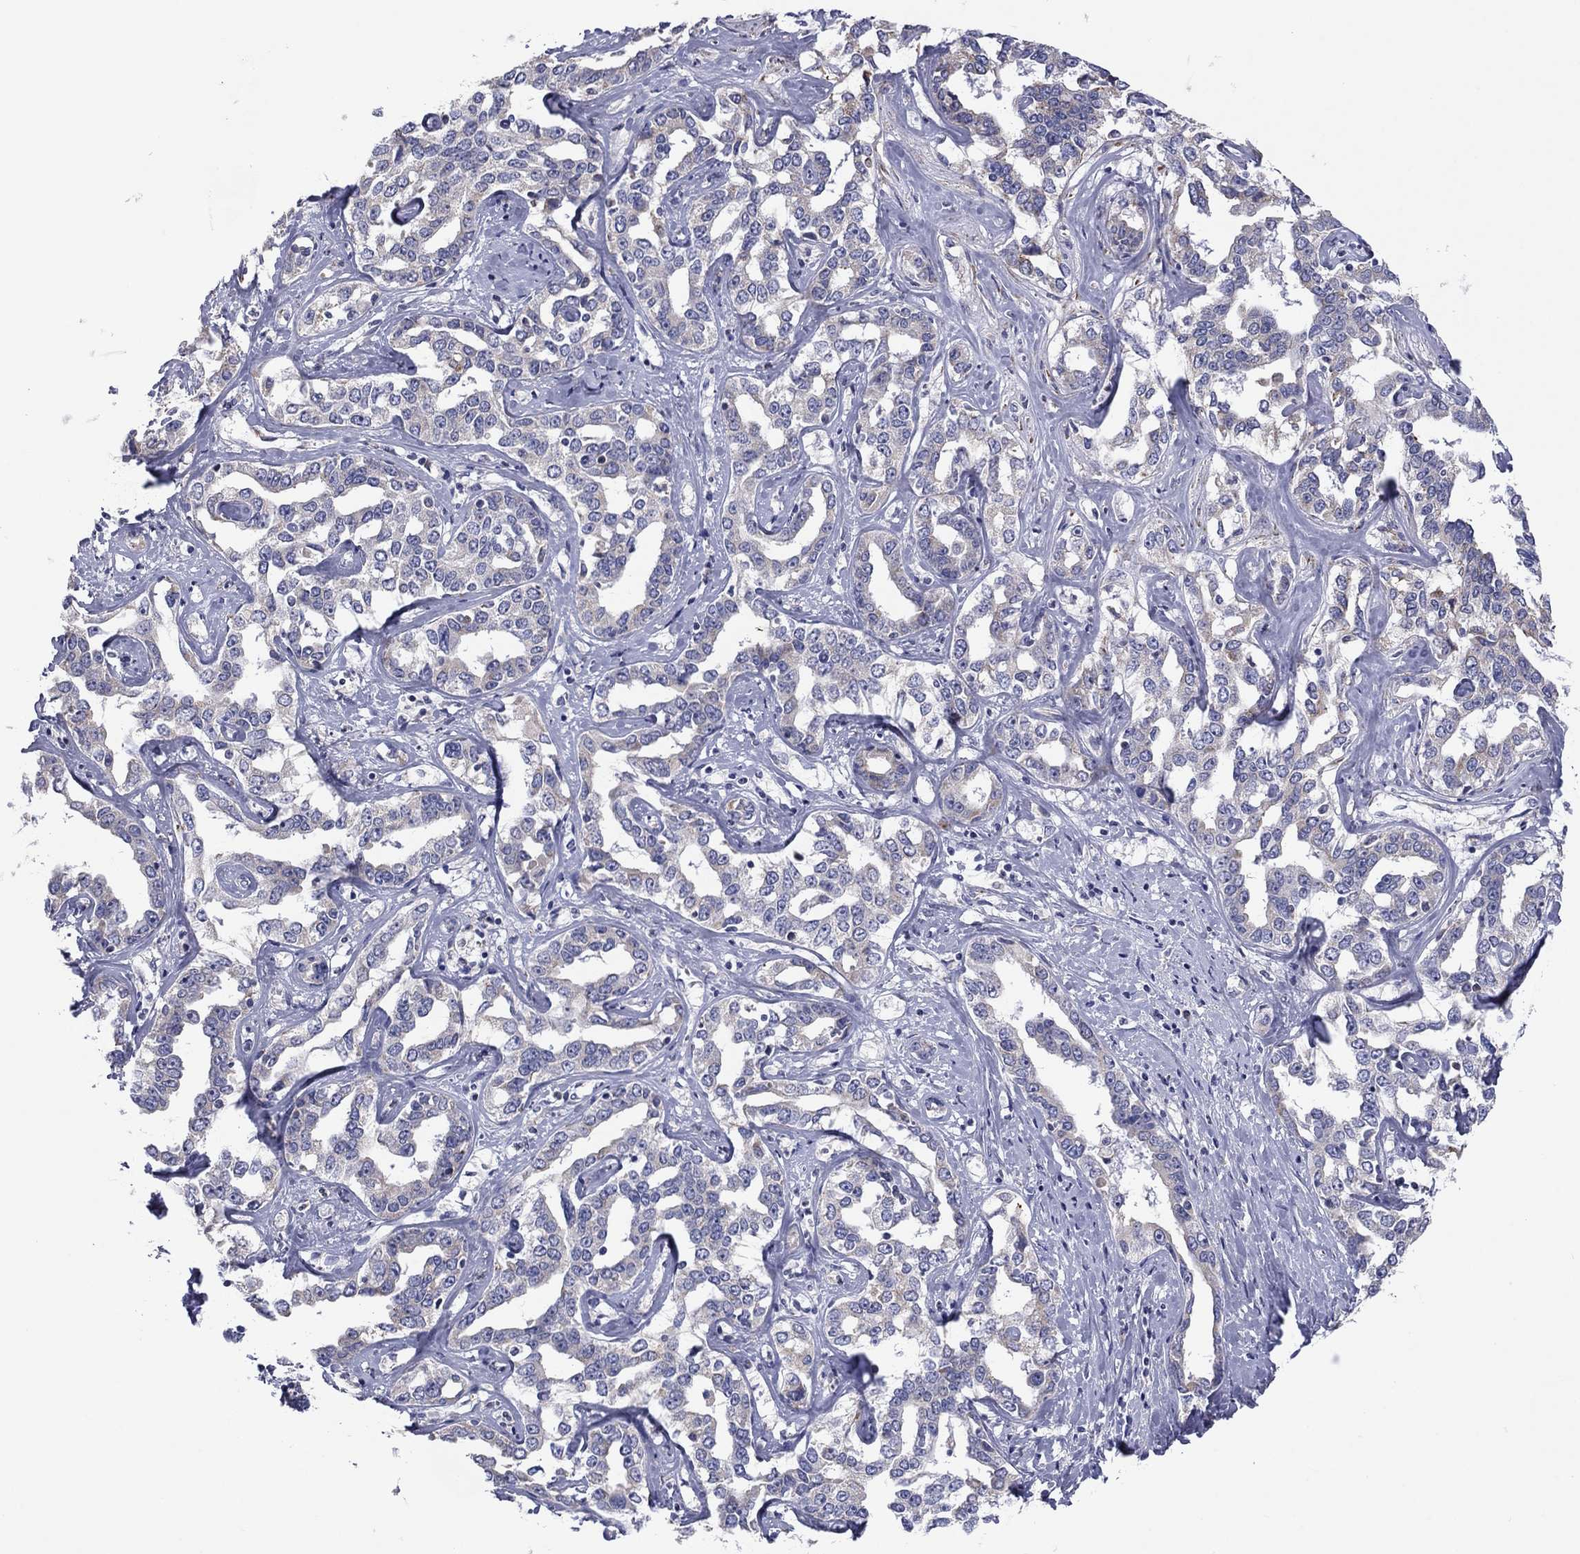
{"staining": {"intensity": "negative", "quantity": "none", "location": "none"}, "tissue": "liver cancer", "cell_type": "Tumor cells", "image_type": "cancer", "snomed": [{"axis": "morphology", "description": "Cholangiocarcinoma"}, {"axis": "topography", "description": "Liver"}], "caption": "Tumor cells show no significant protein positivity in liver cholangiocarcinoma.", "gene": "TMPRSS11A", "patient": {"sex": "male", "age": 59}}